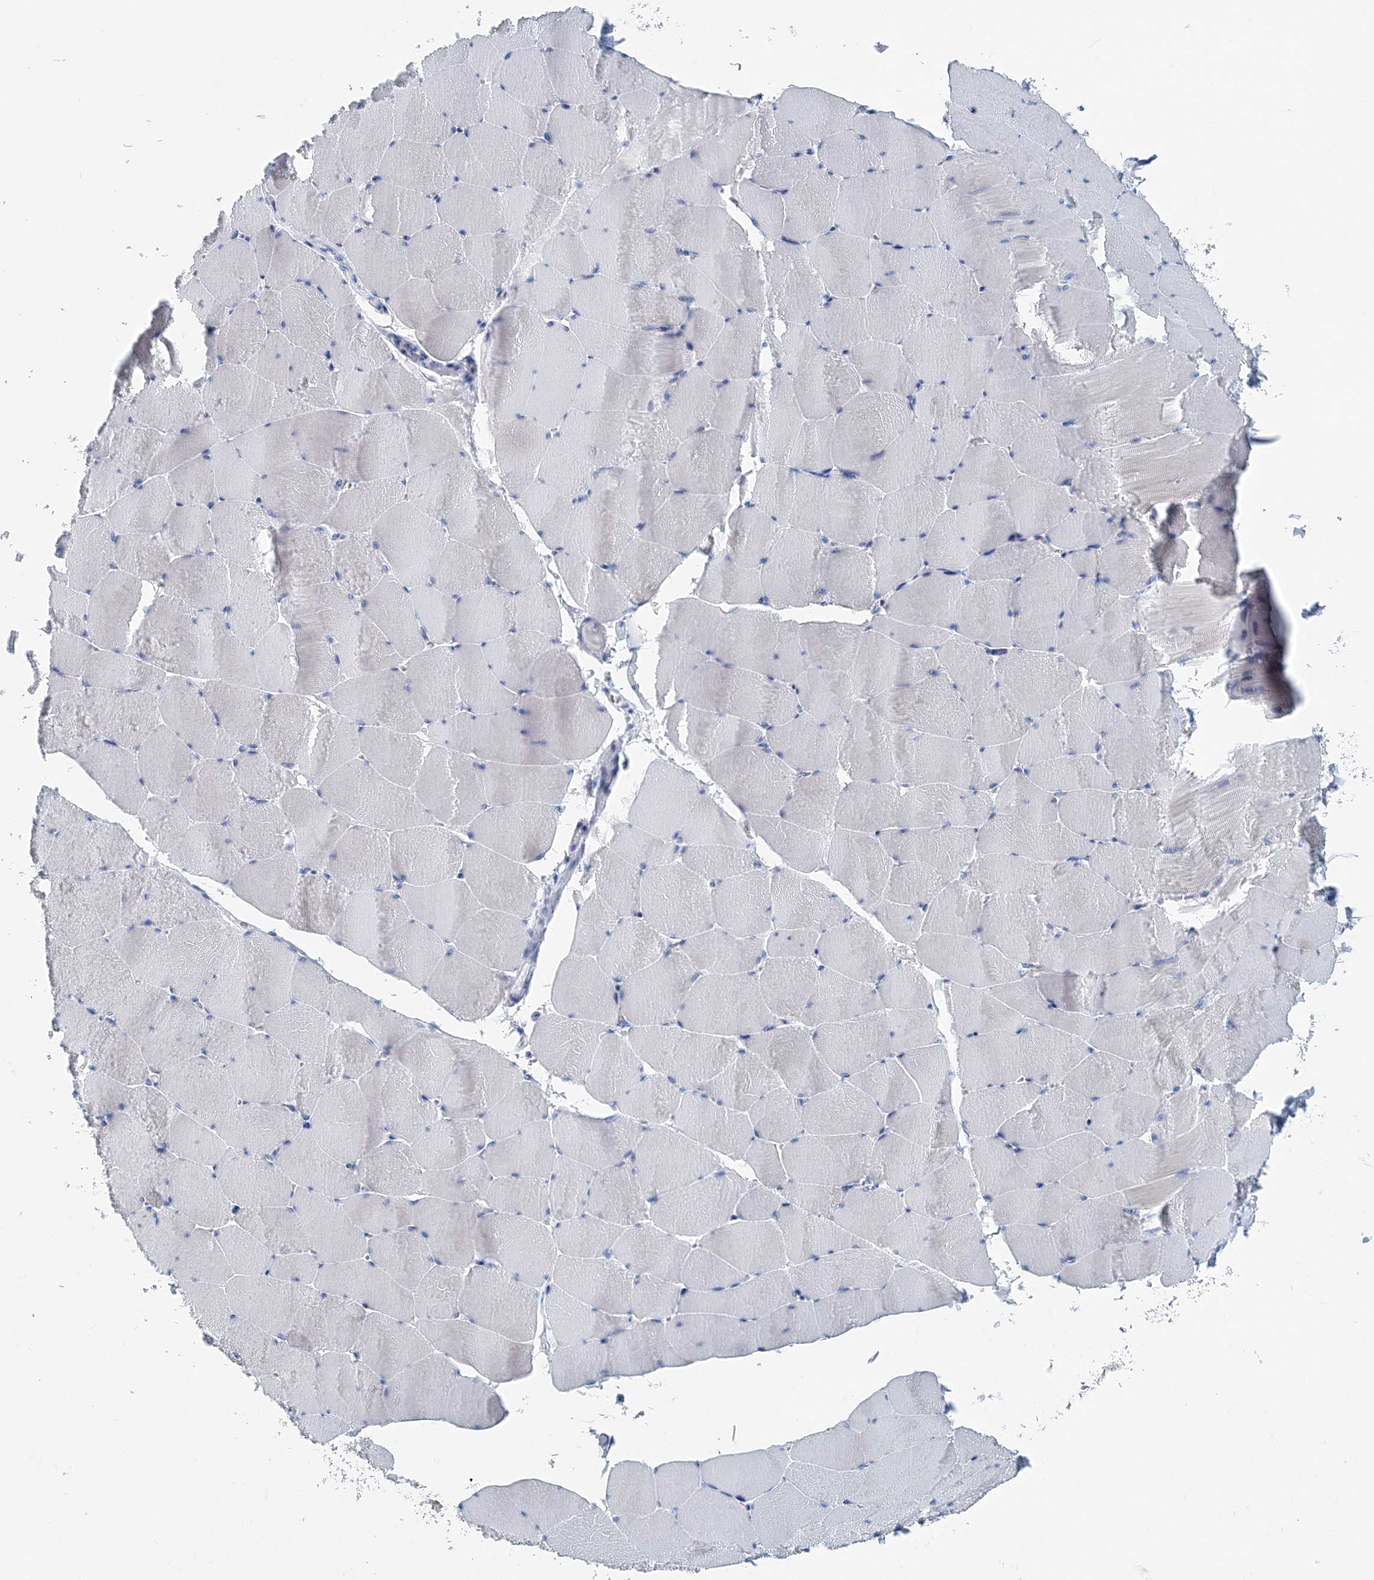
{"staining": {"intensity": "negative", "quantity": "none", "location": "none"}, "tissue": "skeletal muscle", "cell_type": "Myocytes", "image_type": "normal", "snomed": [{"axis": "morphology", "description": "Normal tissue, NOS"}, {"axis": "topography", "description": "Skeletal muscle"}], "caption": "Immunohistochemistry photomicrograph of unremarkable skeletal muscle: human skeletal muscle stained with DAB (3,3'-diaminobenzidine) displays no significant protein positivity in myocytes. (DAB immunohistochemistry (IHC), high magnification).", "gene": "GABARAPL2", "patient": {"sex": "male", "age": 62}}